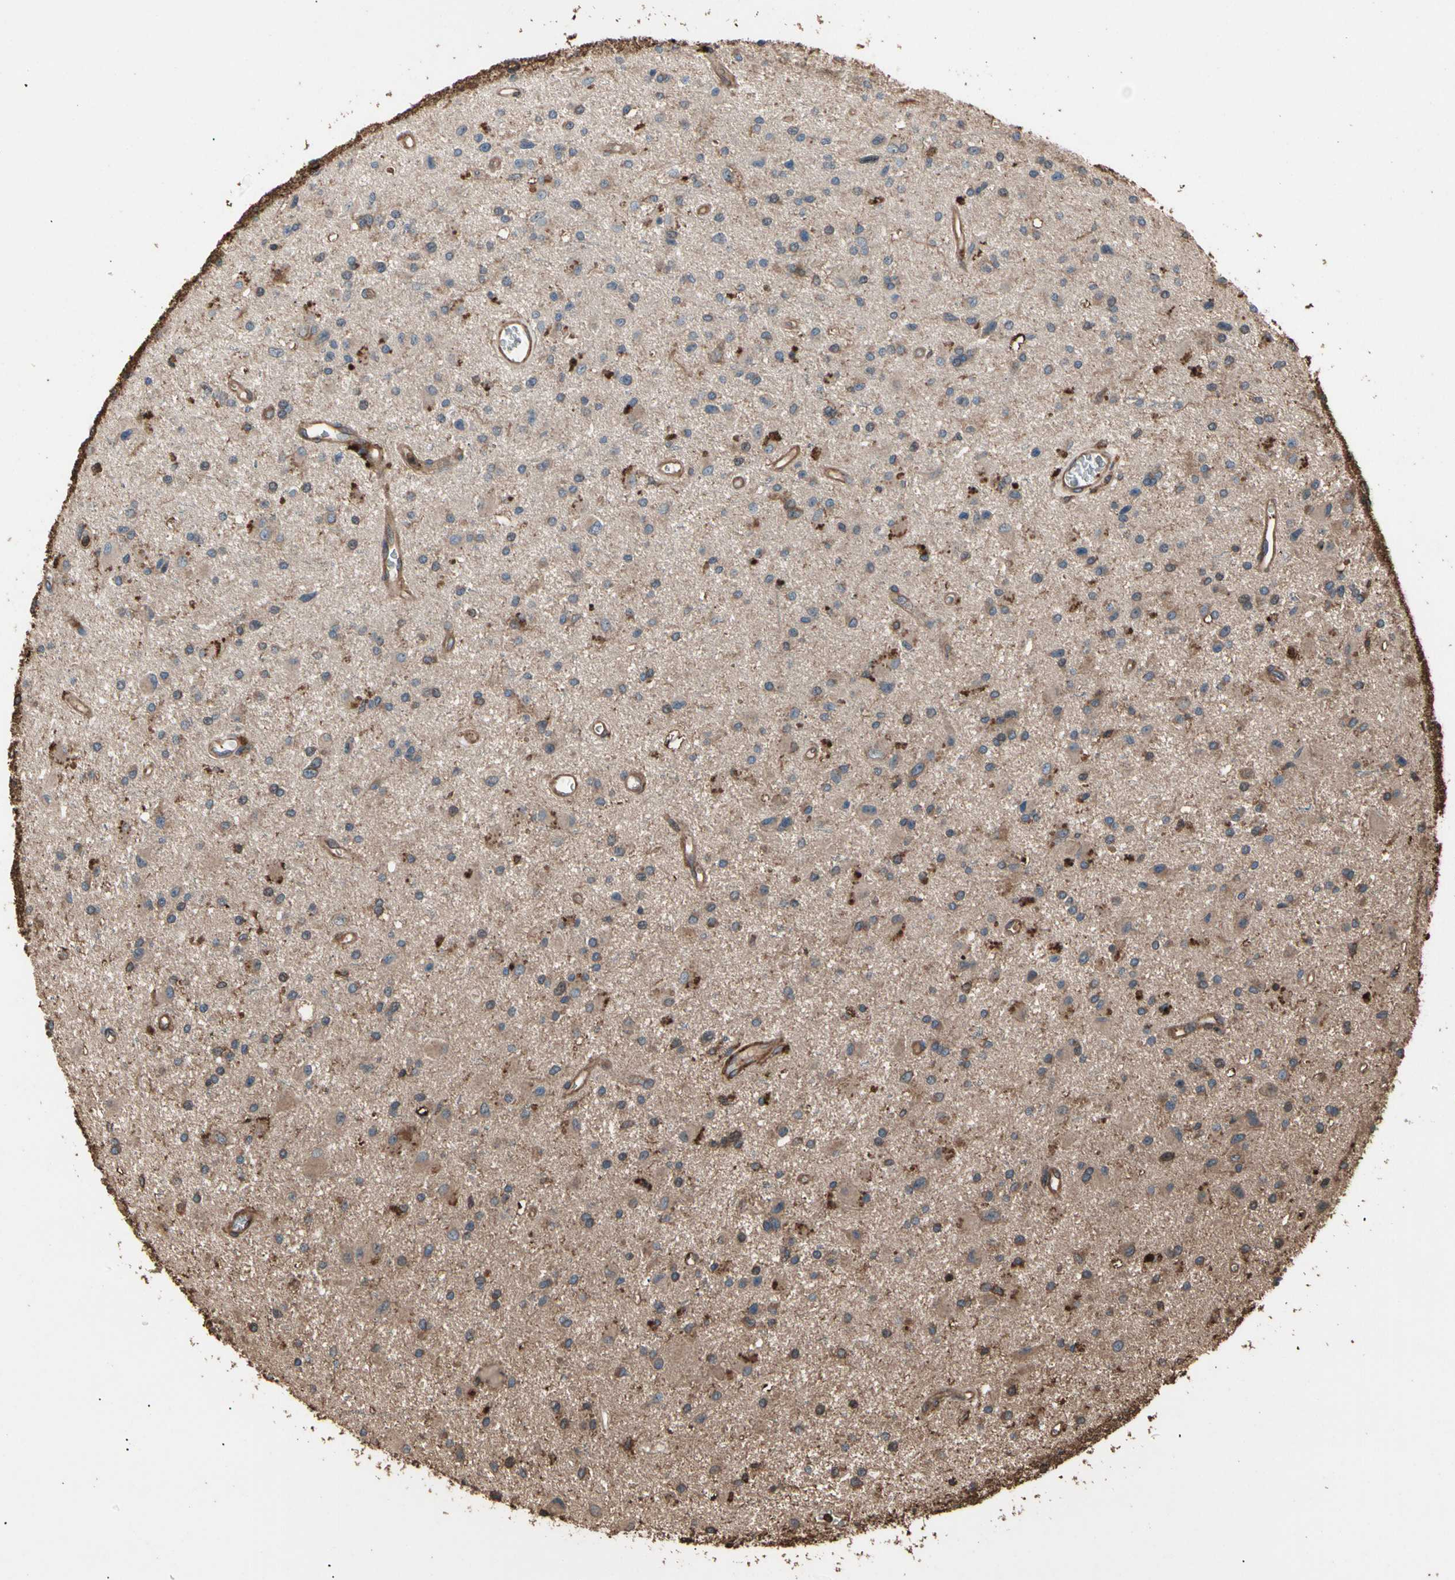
{"staining": {"intensity": "moderate", "quantity": ">75%", "location": "cytoplasmic/membranous"}, "tissue": "glioma", "cell_type": "Tumor cells", "image_type": "cancer", "snomed": [{"axis": "morphology", "description": "Glioma, malignant, Low grade"}, {"axis": "topography", "description": "Brain"}], "caption": "Immunohistochemical staining of human glioma displays moderate cytoplasmic/membranous protein staining in about >75% of tumor cells. Using DAB (brown) and hematoxylin (blue) stains, captured at high magnification using brightfield microscopy.", "gene": "AGBL2", "patient": {"sex": "male", "age": 58}}